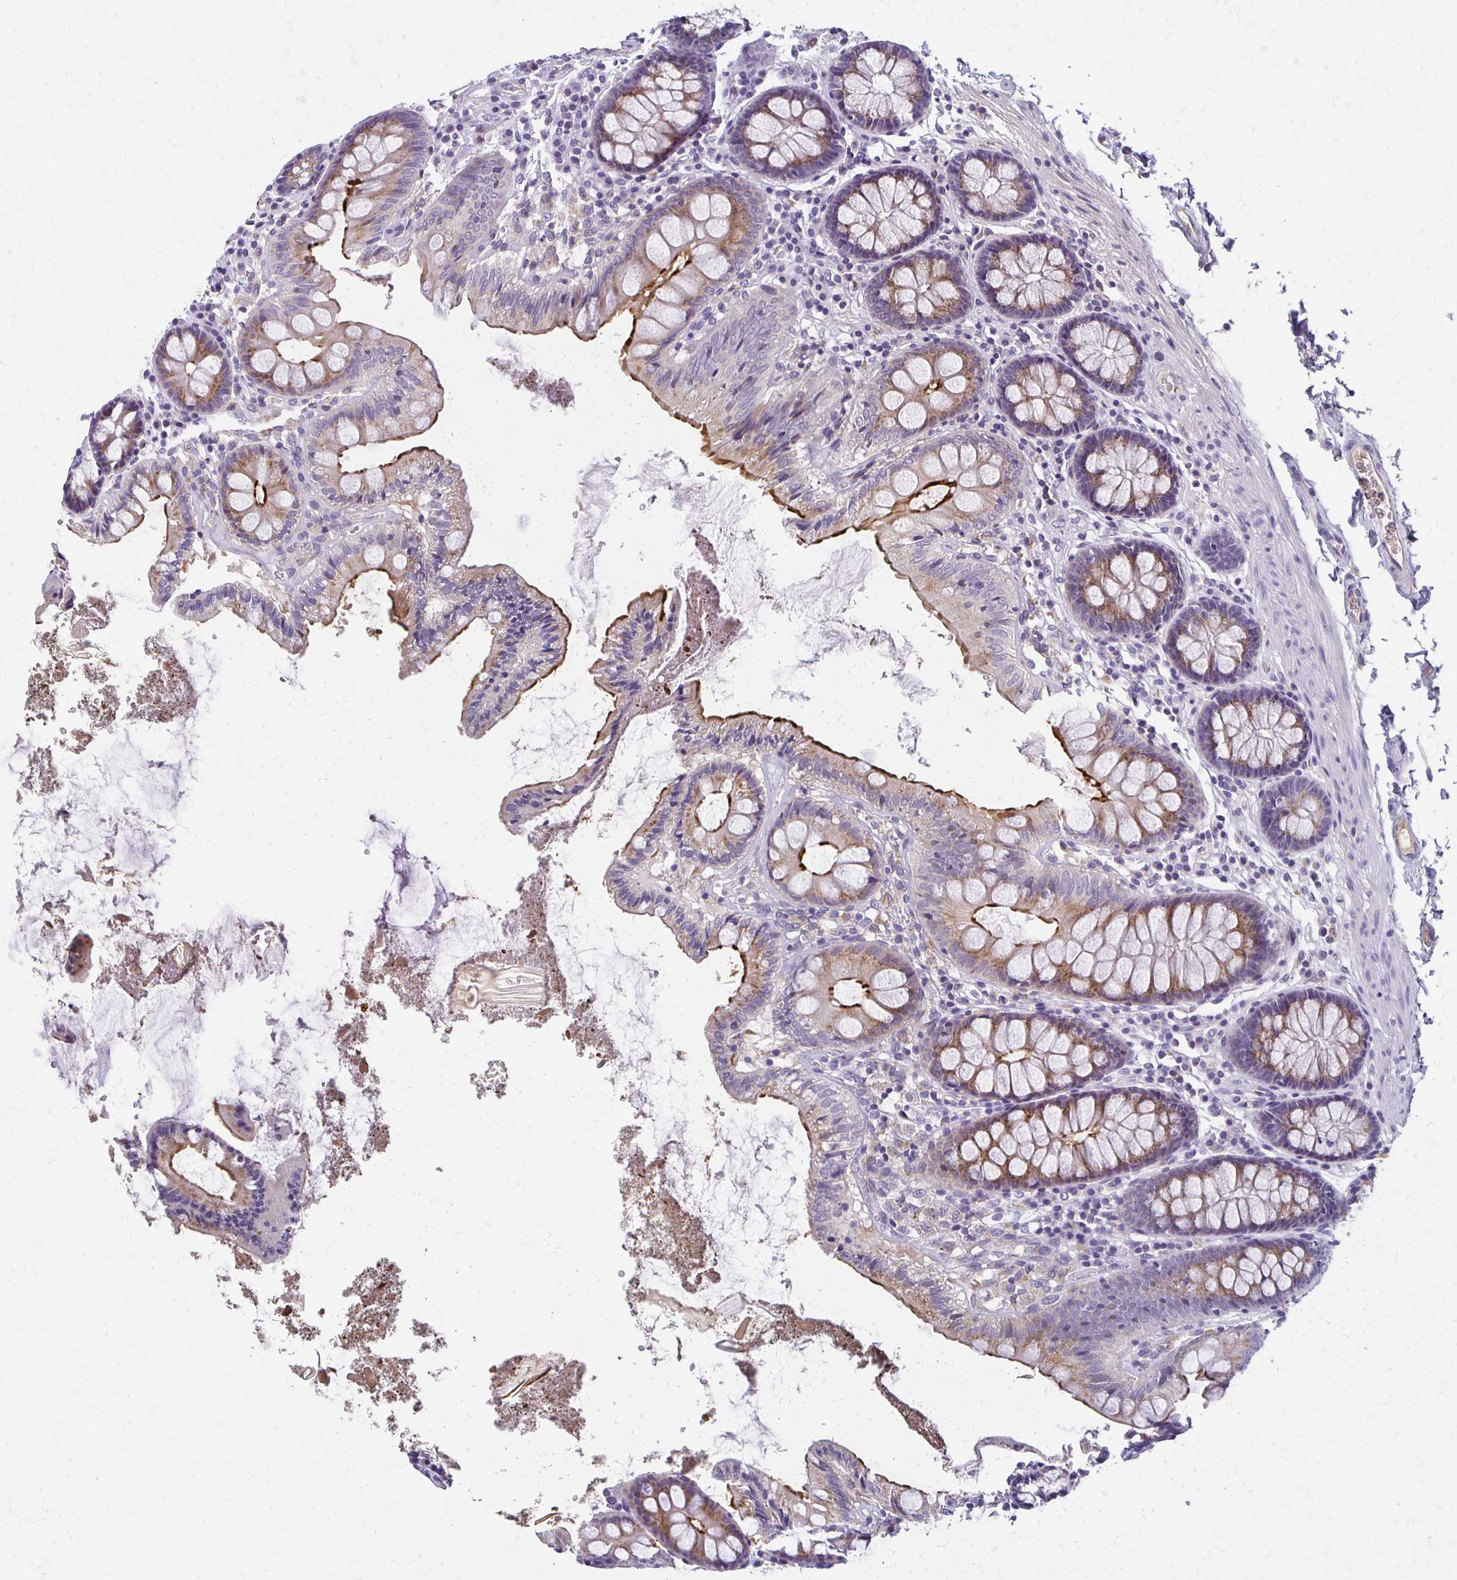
{"staining": {"intensity": "weak", "quantity": "25%-75%", "location": "cytoplasmic/membranous"}, "tissue": "colon", "cell_type": "Endothelial cells", "image_type": "normal", "snomed": [{"axis": "morphology", "description": "Normal tissue, NOS"}, {"axis": "topography", "description": "Colon"}], "caption": "Unremarkable colon demonstrates weak cytoplasmic/membranous positivity in approximately 25%-75% of endothelial cells.", "gene": "BBS12", "patient": {"sex": "male", "age": 84}}